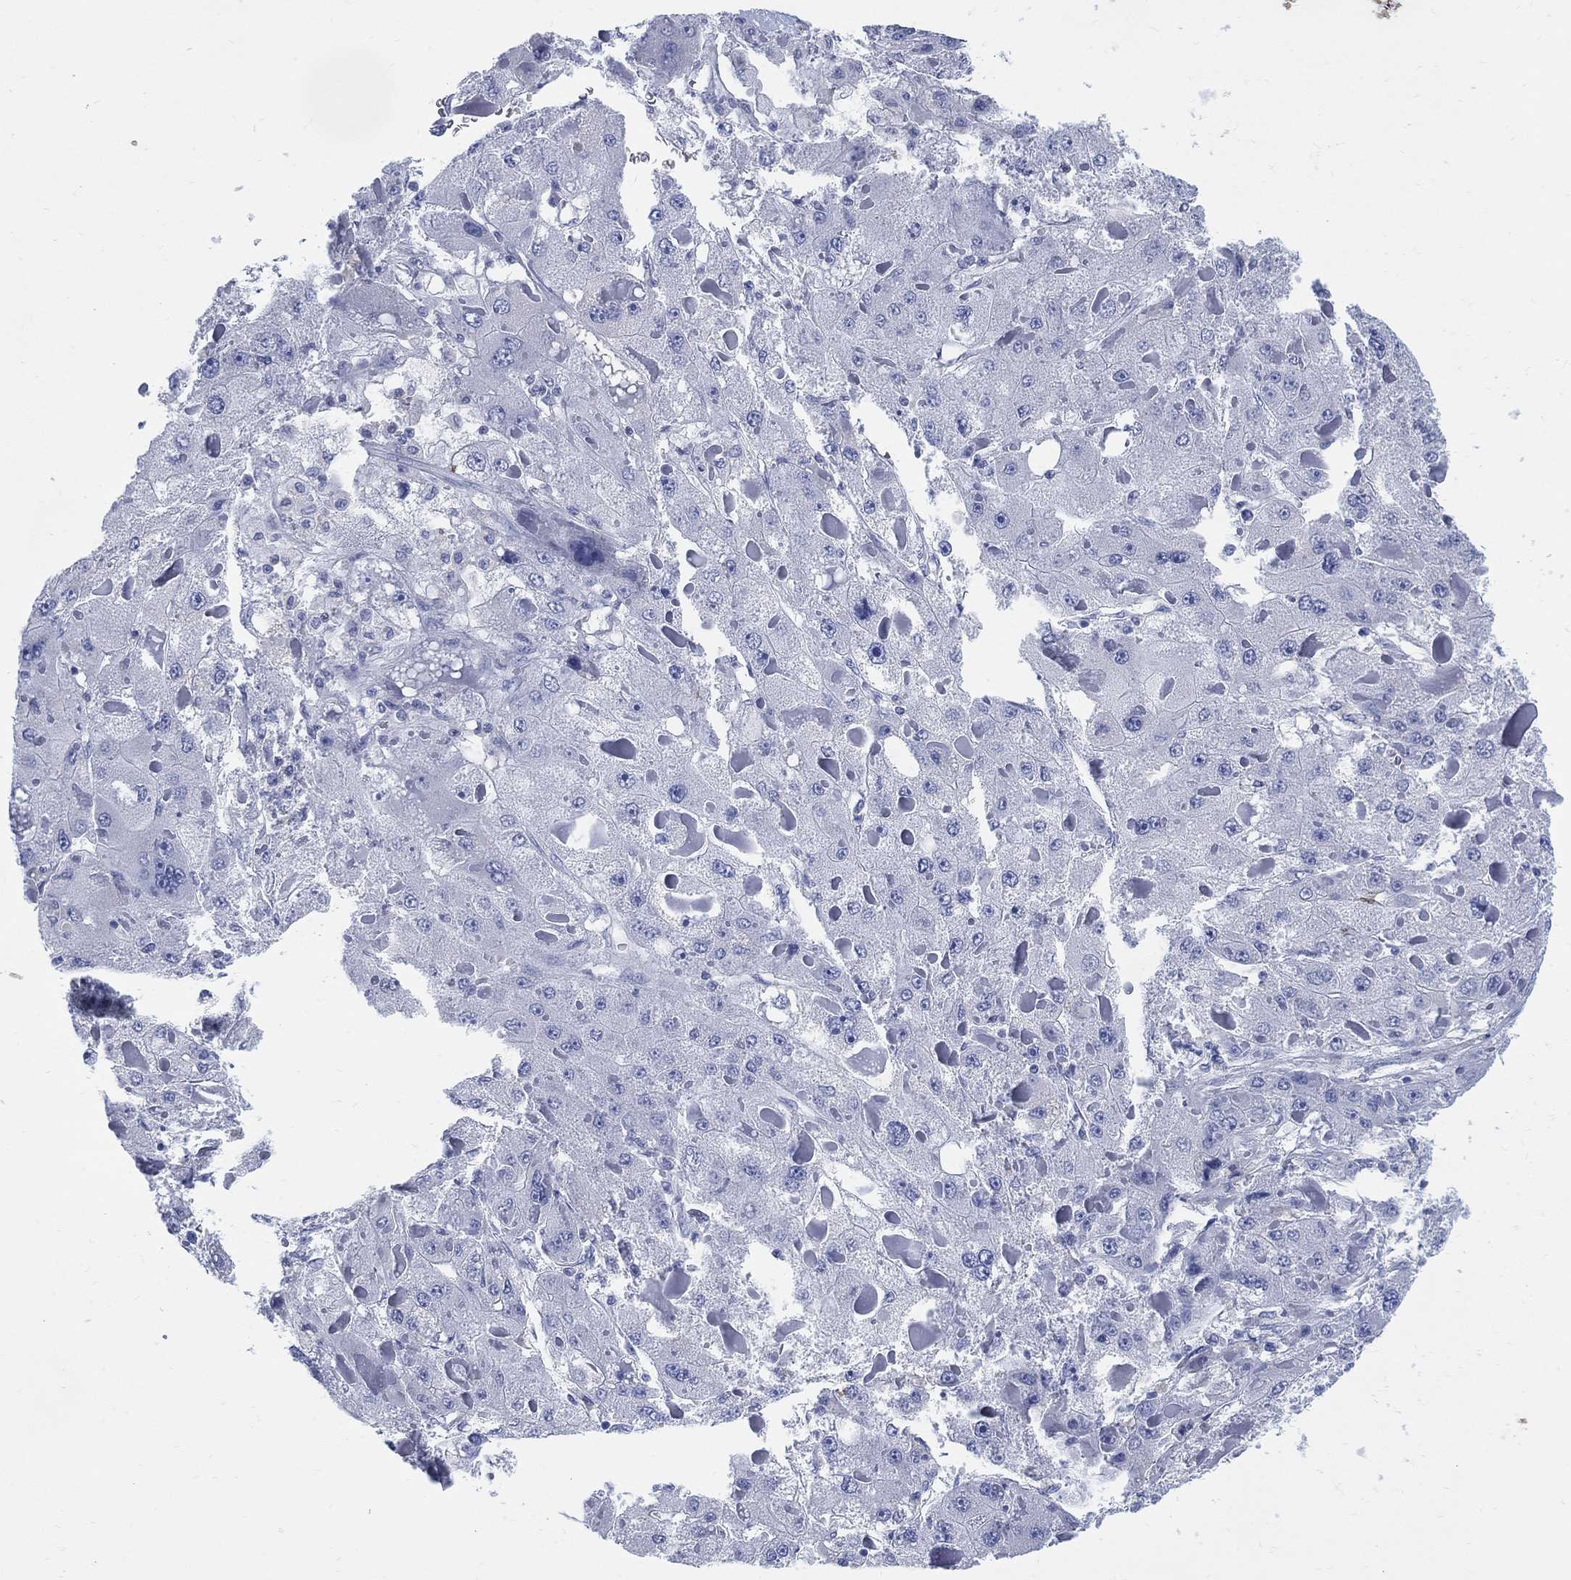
{"staining": {"intensity": "negative", "quantity": "none", "location": "none"}, "tissue": "liver cancer", "cell_type": "Tumor cells", "image_type": "cancer", "snomed": [{"axis": "morphology", "description": "Carcinoma, Hepatocellular, NOS"}, {"axis": "topography", "description": "Liver"}], "caption": "Liver cancer (hepatocellular carcinoma) was stained to show a protein in brown. There is no significant positivity in tumor cells.", "gene": "DDI1", "patient": {"sex": "female", "age": 73}}